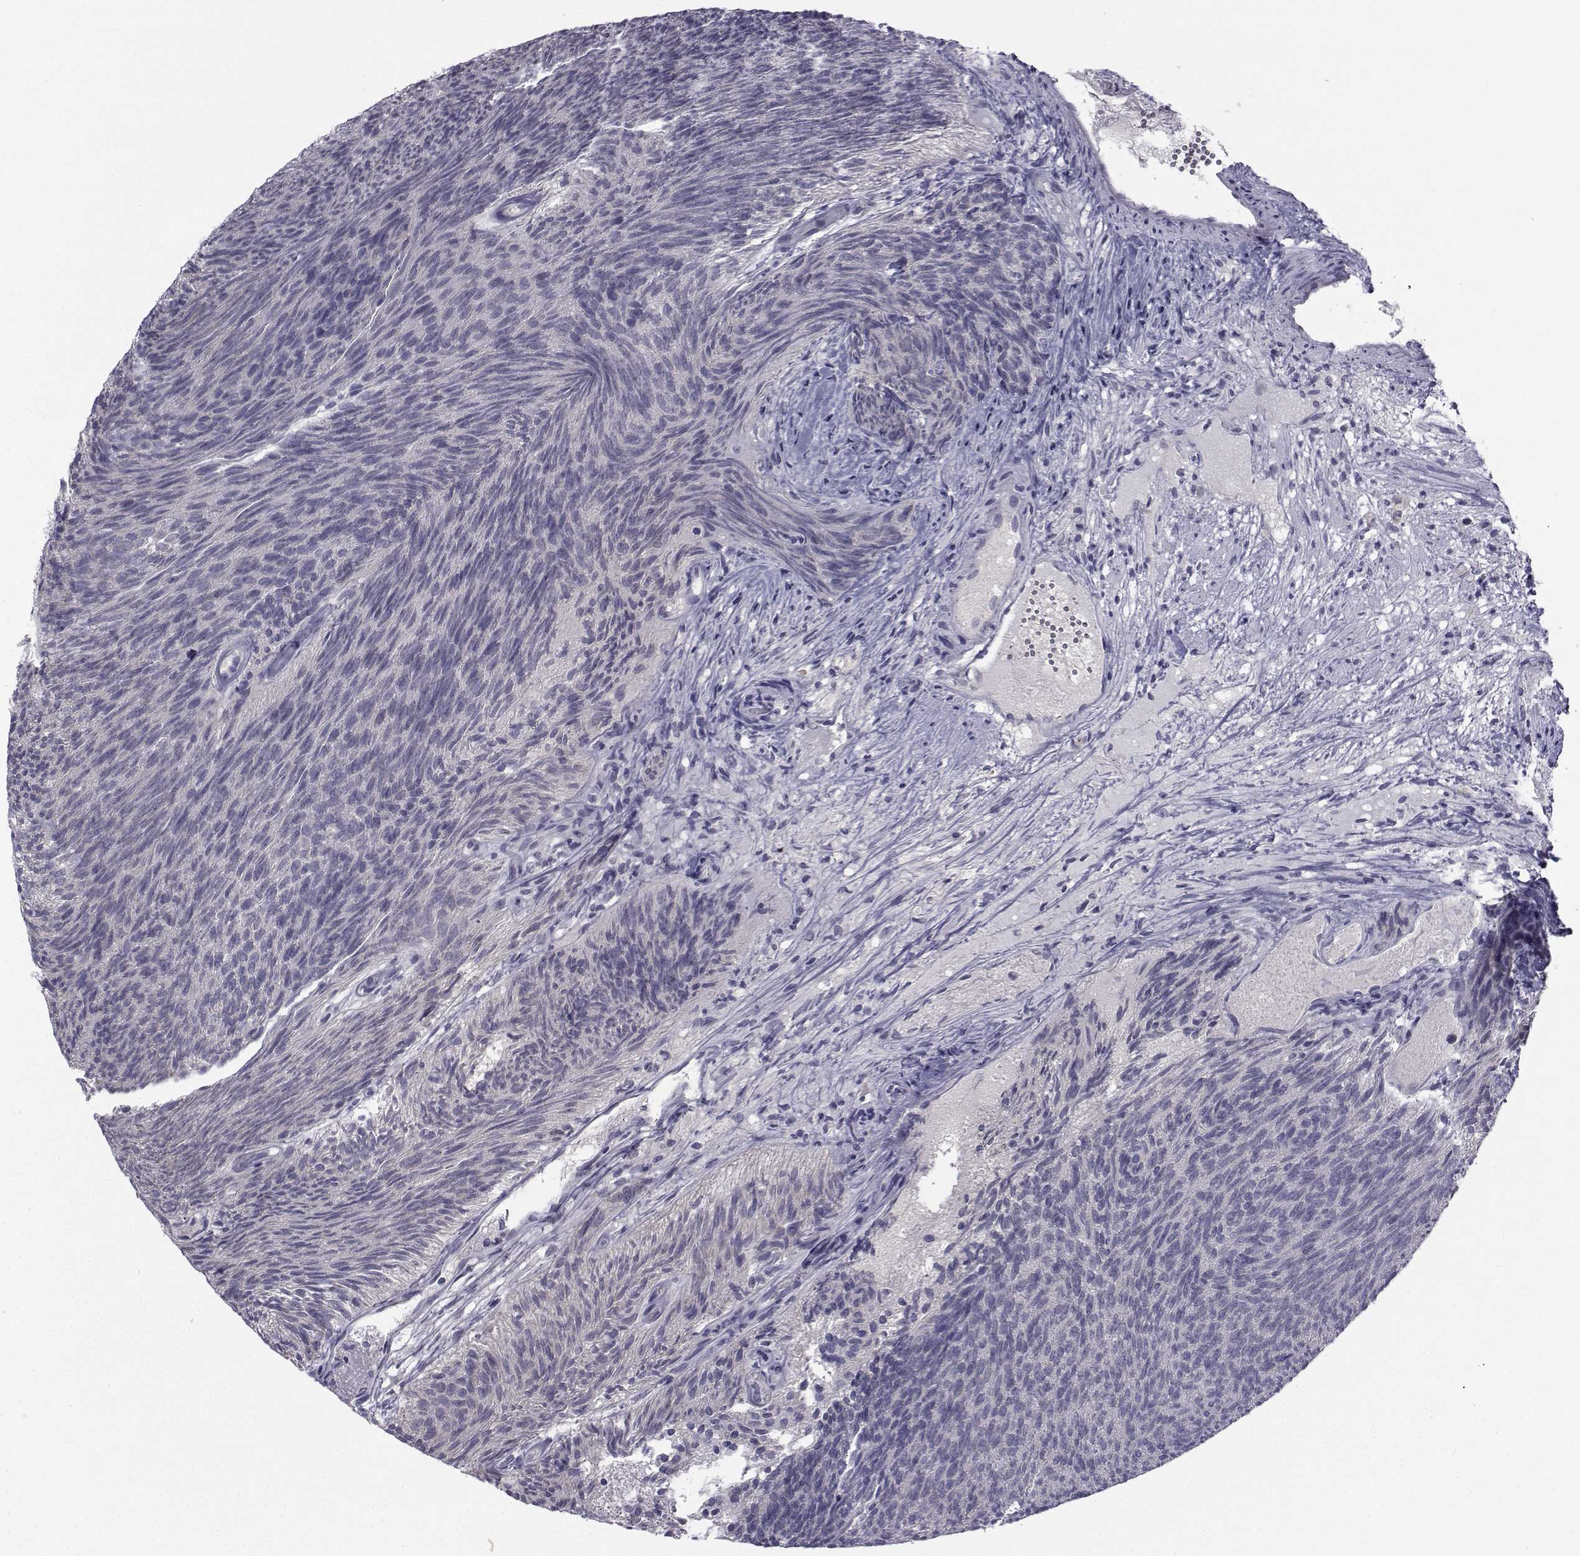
{"staining": {"intensity": "negative", "quantity": "none", "location": "none"}, "tissue": "urothelial cancer", "cell_type": "Tumor cells", "image_type": "cancer", "snomed": [{"axis": "morphology", "description": "Urothelial carcinoma, Low grade"}, {"axis": "topography", "description": "Urinary bladder"}], "caption": "A histopathology image of human urothelial cancer is negative for staining in tumor cells.", "gene": "ANGPT1", "patient": {"sex": "male", "age": 77}}